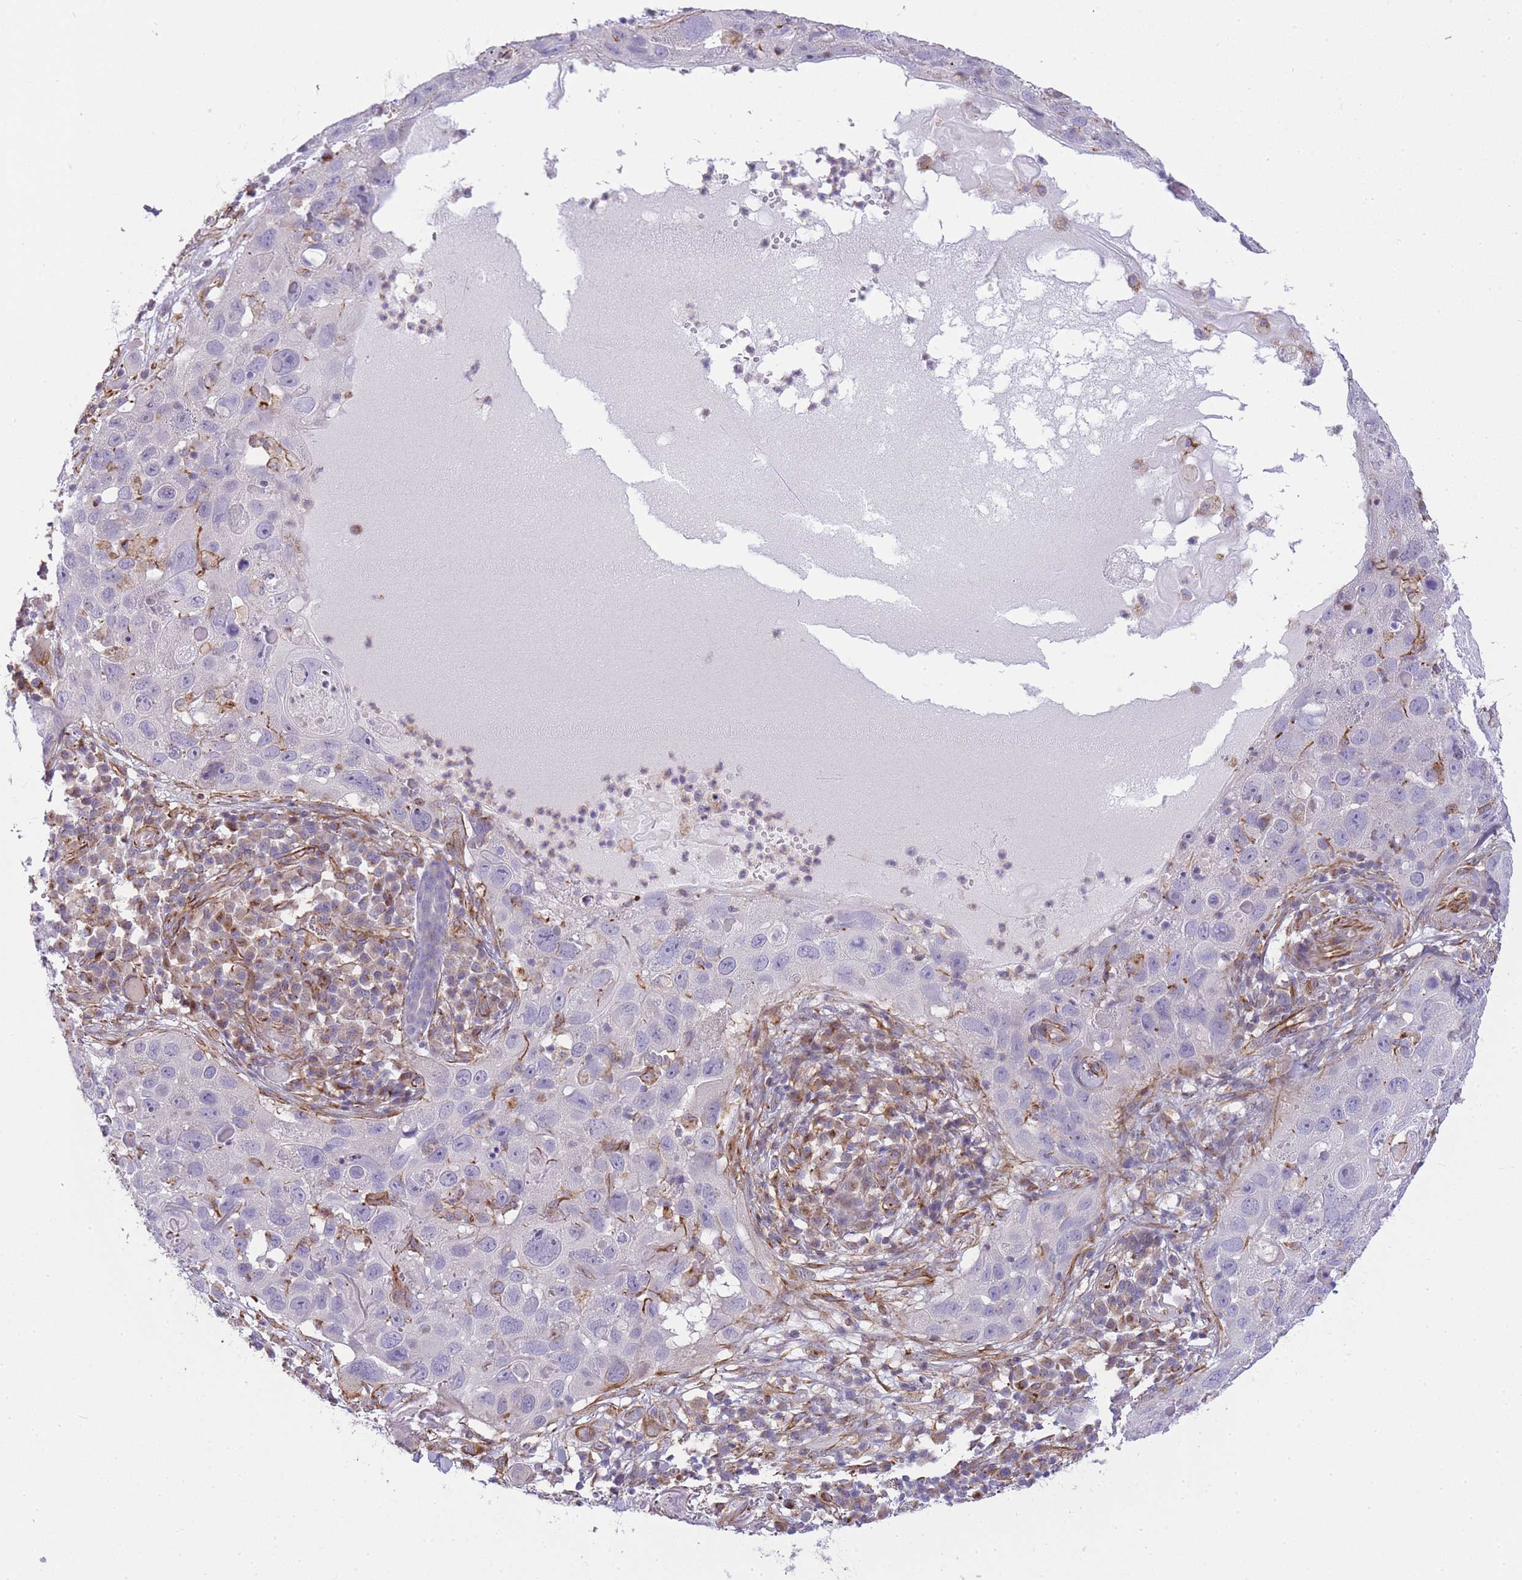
{"staining": {"intensity": "negative", "quantity": "none", "location": "none"}, "tissue": "skin cancer", "cell_type": "Tumor cells", "image_type": "cancer", "snomed": [{"axis": "morphology", "description": "Squamous cell carcinoma in situ, NOS"}, {"axis": "morphology", "description": "Squamous cell carcinoma, NOS"}, {"axis": "topography", "description": "Skin"}], "caption": "Human skin squamous cell carcinoma stained for a protein using immunohistochemistry demonstrates no staining in tumor cells.", "gene": "ECPAS", "patient": {"sex": "male", "age": 93}}